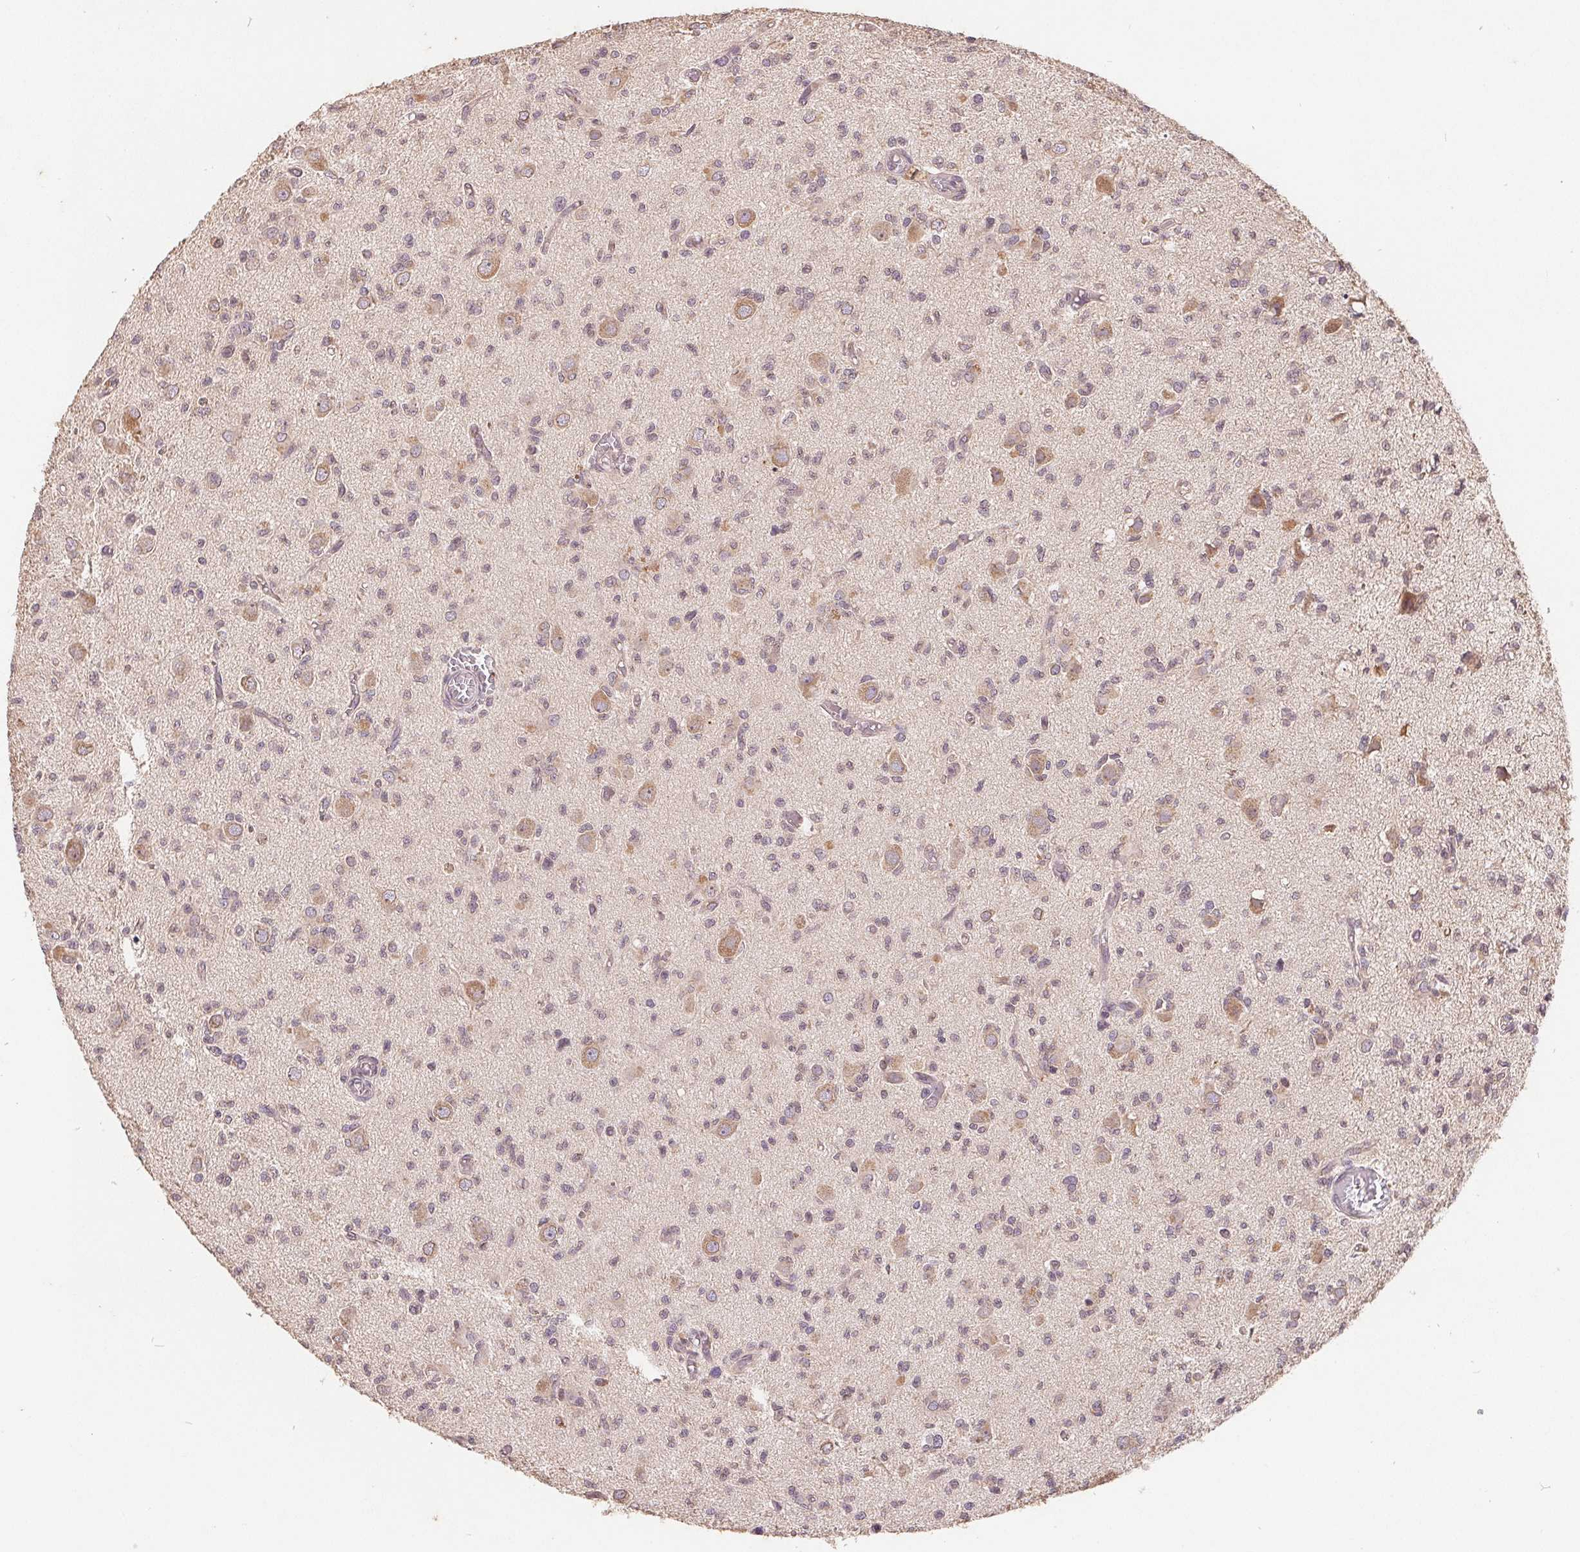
{"staining": {"intensity": "weak", "quantity": "25%-75%", "location": "cytoplasmic/membranous"}, "tissue": "glioma", "cell_type": "Tumor cells", "image_type": "cancer", "snomed": [{"axis": "morphology", "description": "Glioma, malignant, Low grade"}, {"axis": "topography", "description": "Brain"}], "caption": "Immunohistochemical staining of human glioma demonstrates low levels of weak cytoplasmic/membranous positivity in approximately 25%-75% of tumor cells. (Brightfield microscopy of DAB IHC at high magnification).", "gene": "CDIPT", "patient": {"sex": "male", "age": 64}}